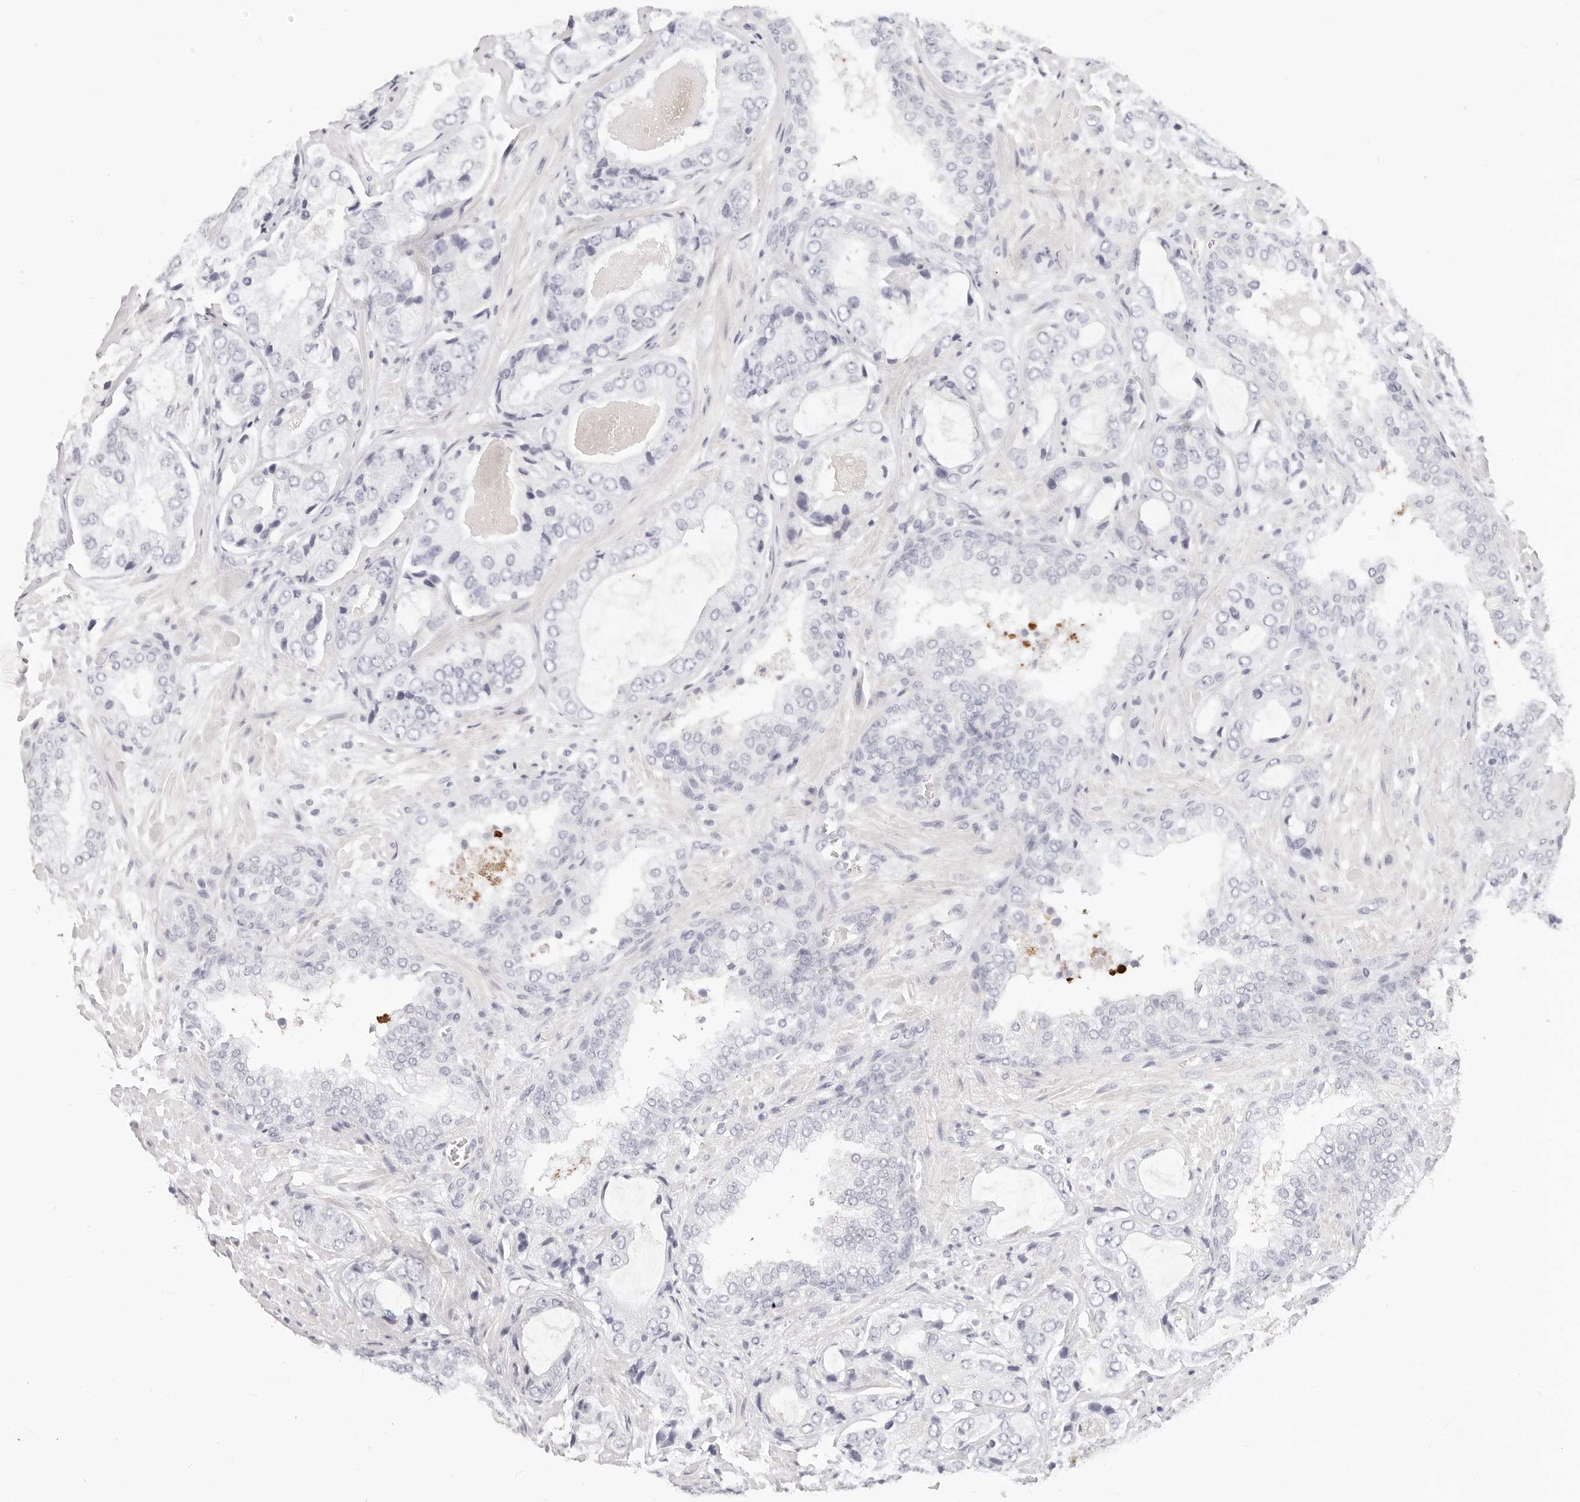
{"staining": {"intensity": "negative", "quantity": "none", "location": "none"}, "tissue": "prostate cancer", "cell_type": "Tumor cells", "image_type": "cancer", "snomed": [{"axis": "morphology", "description": "Normal tissue, NOS"}, {"axis": "morphology", "description": "Adenocarcinoma, High grade"}, {"axis": "topography", "description": "Prostate"}, {"axis": "topography", "description": "Peripheral nerve tissue"}], "caption": "DAB (3,3'-diaminobenzidine) immunohistochemical staining of prostate cancer displays no significant positivity in tumor cells.", "gene": "CAMP", "patient": {"sex": "male", "age": 59}}